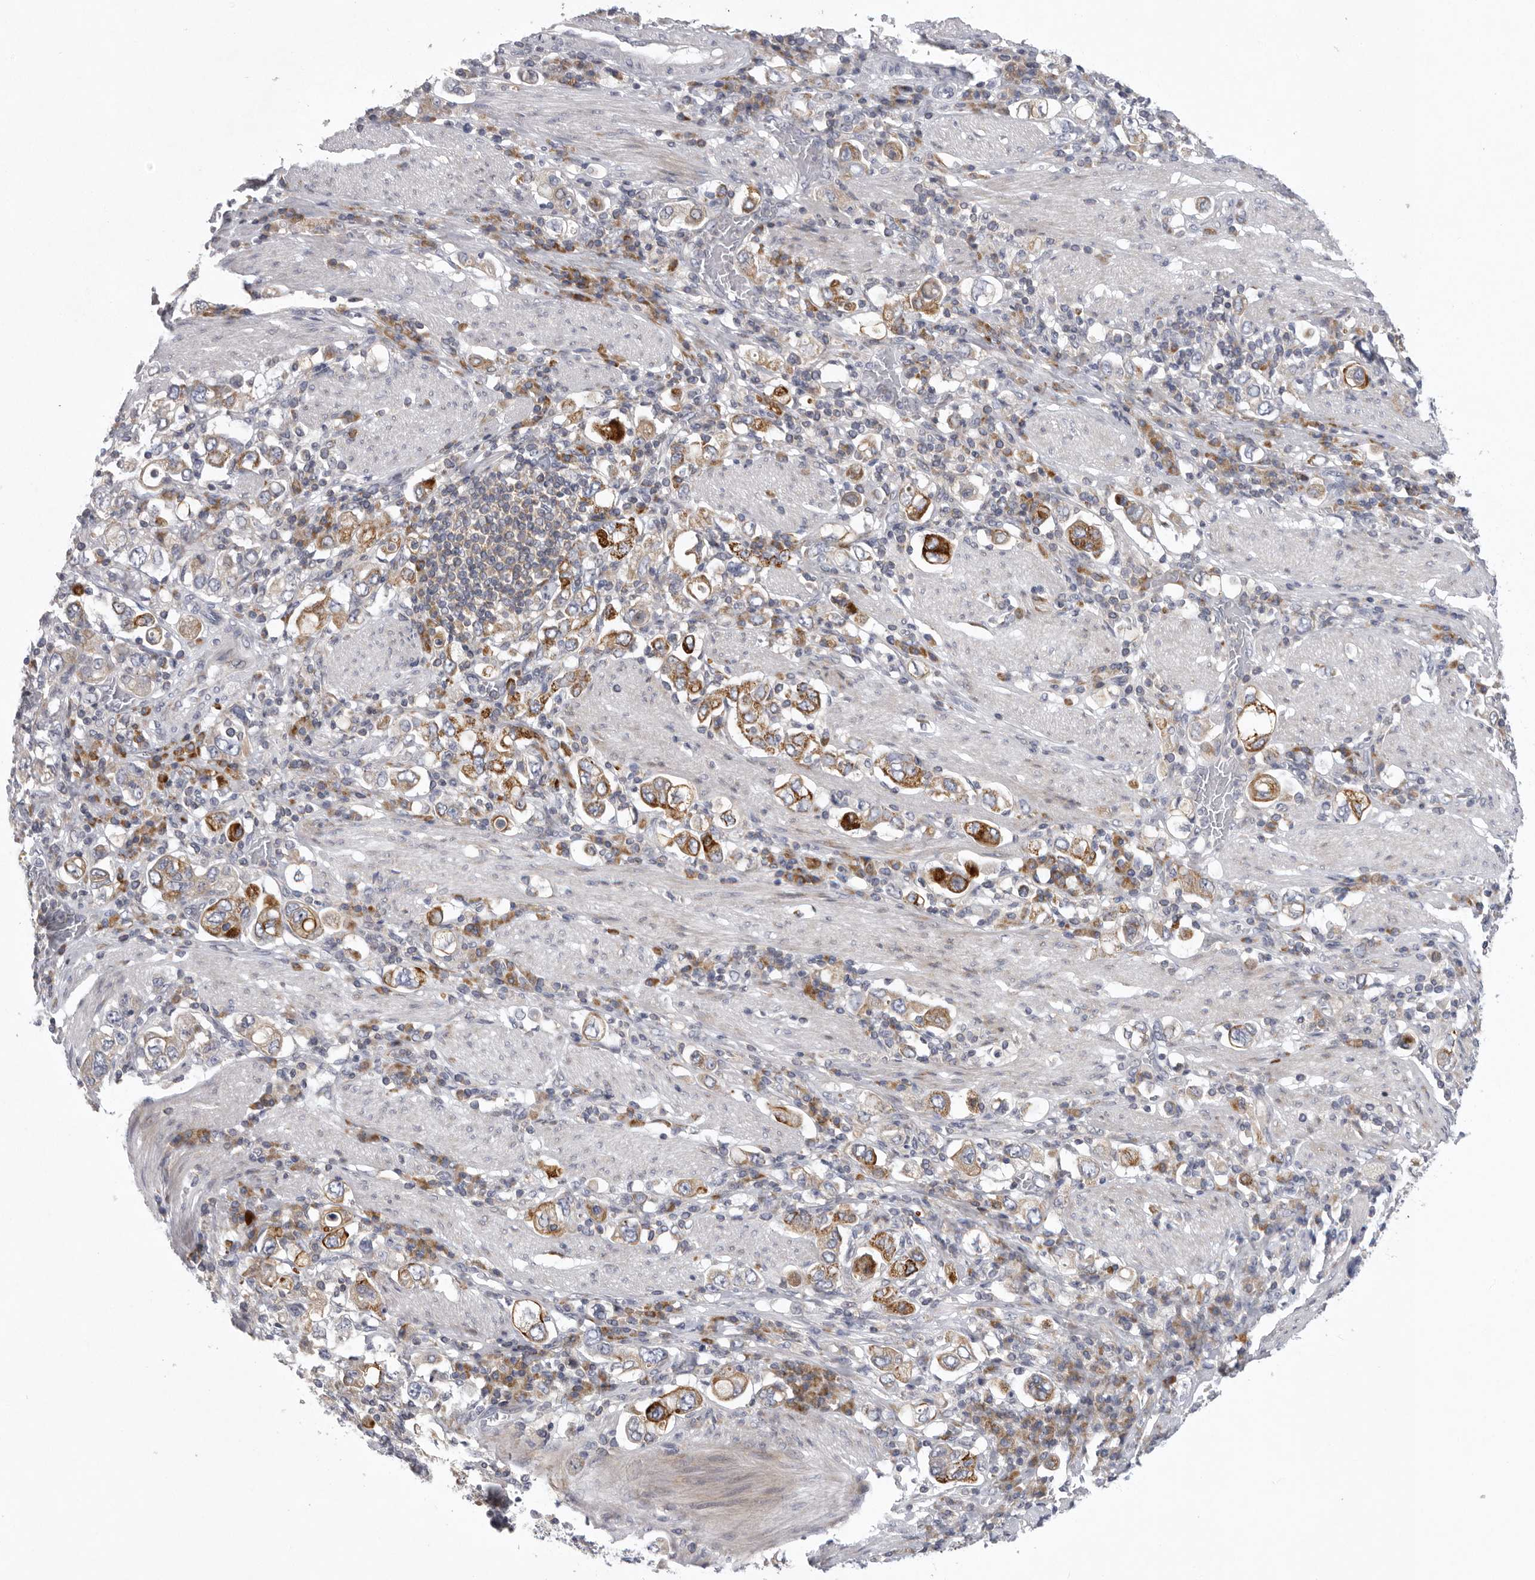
{"staining": {"intensity": "moderate", "quantity": ">75%", "location": "cytoplasmic/membranous"}, "tissue": "stomach cancer", "cell_type": "Tumor cells", "image_type": "cancer", "snomed": [{"axis": "morphology", "description": "Adenocarcinoma, NOS"}, {"axis": "topography", "description": "Stomach, upper"}], "caption": "Protein analysis of stomach cancer (adenocarcinoma) tissue demonstrates moderate cytoplasmic/membranous positivity in about >75% of tumor cells.", "gene": "USP24", "patient": {"sex": "male", "age": 62}}